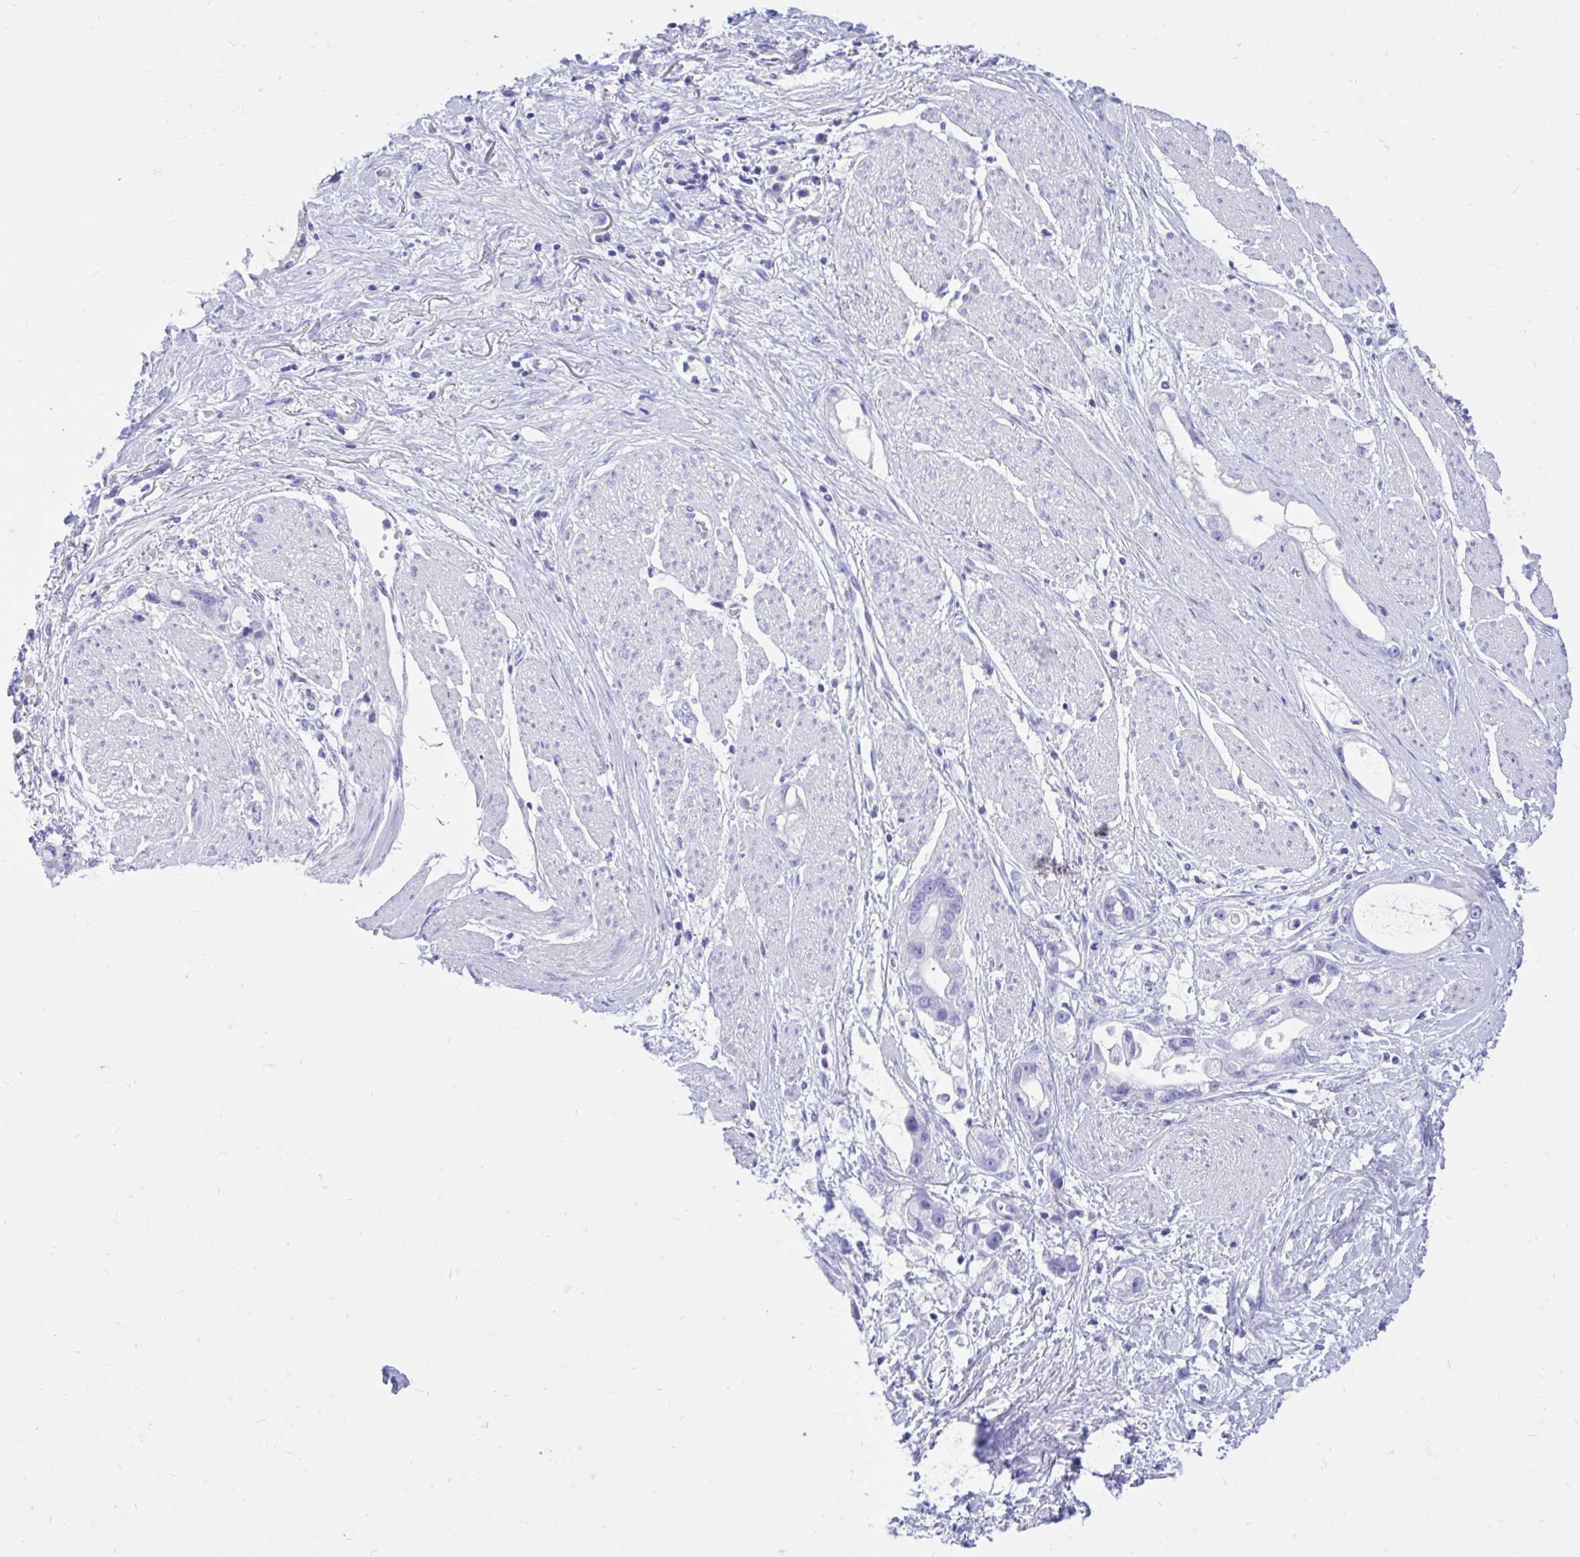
{"staining": {"intensity": "negative", "quantity": "none", "location": "none"}, "tissue": "stomach cancer", "cell_type": "Tumor cells", "image_type": "cancer", "snomed": [{"axis": "morphology", "description": "Adenocarcinoma, NOS"}, {"axis": "topography", "description": "Stomach"}], "caption": "Tumor cells are negative for brown protein staining in stomach cancer.", "gene": "MON1A", "patient": {"sex": "male", "age": 55}}